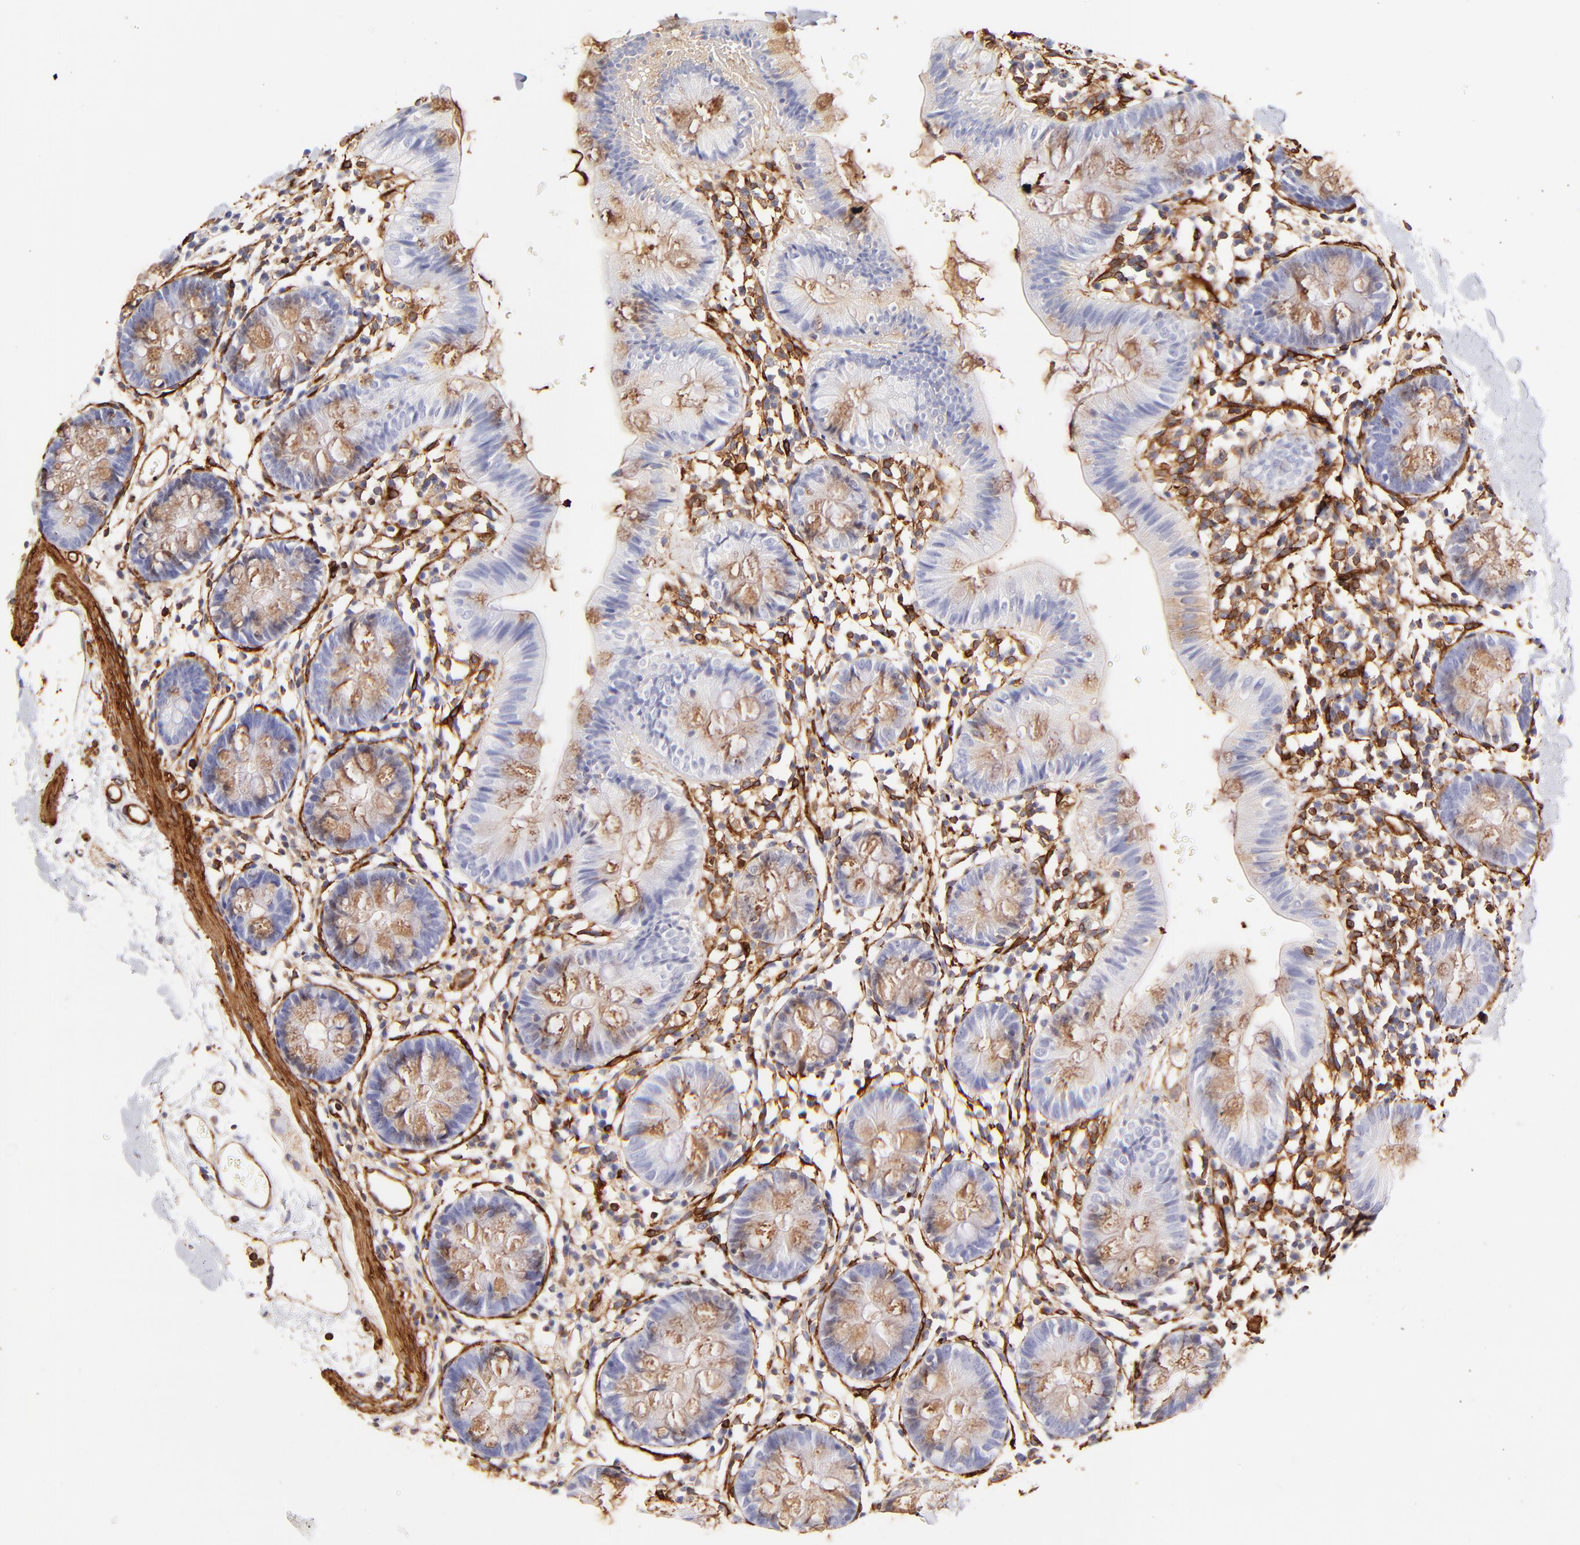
{"staining": {"intensity": "weak", "quantity": ">75%", "location": "cytoplasmic/membranous"}, "tissue": "colon", "cell_type": "Endothelial cells", "image_type": "normal", "snomed": [{"axis": "morphology", "description": "Normal tissue, NOS"}, {"axis": "topography", "description": "Colon"}], "caption": "Immunohistochemical staining of unremarkable human colon exhibits low levels of weak cytoplasmic/membranous expression in about >75% of endothelial cells.", "gene": "FLNA", "patient": {"sex": "male", "age": 14}}